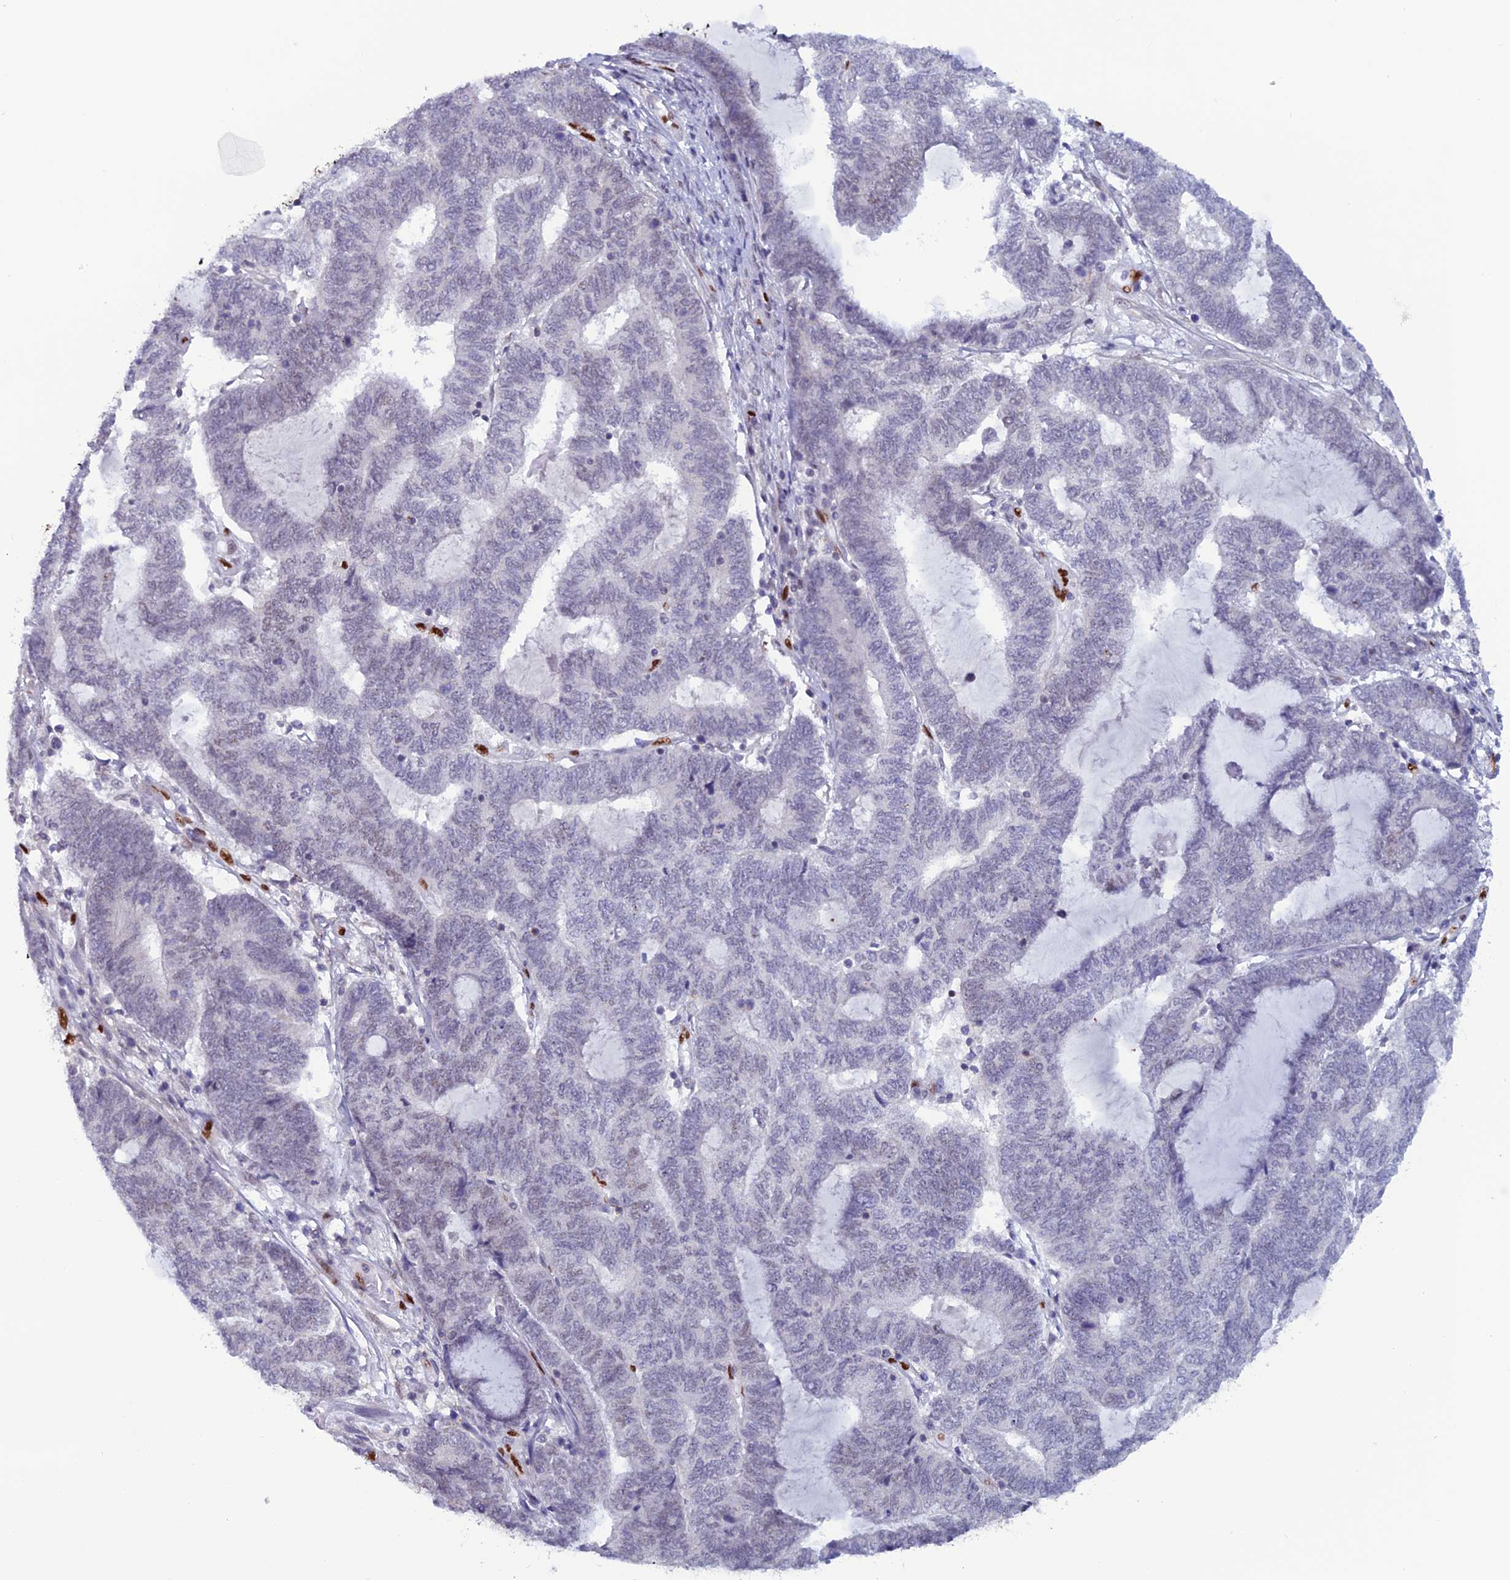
{"staining": {"intensity": "negative", "quantity": "none", "location": "none"}, "tissue": "endometrial cancer", "cell_type": "Tumor cells", "image_type": "cancer", "snomed": [{"axis": "morphology", "description": "Adenocarcinoma, NOS"}, {"axis": "topography", "description": "Uterus"}, {"axis": "topography", "description": "Endometrium"}], "caption": "IHC of human endometrial cancer (adenocarcinoma) displays no expression in tumor cells.", "gene": "NOL4L", "patient": {"sex": "female", "age": 70}}